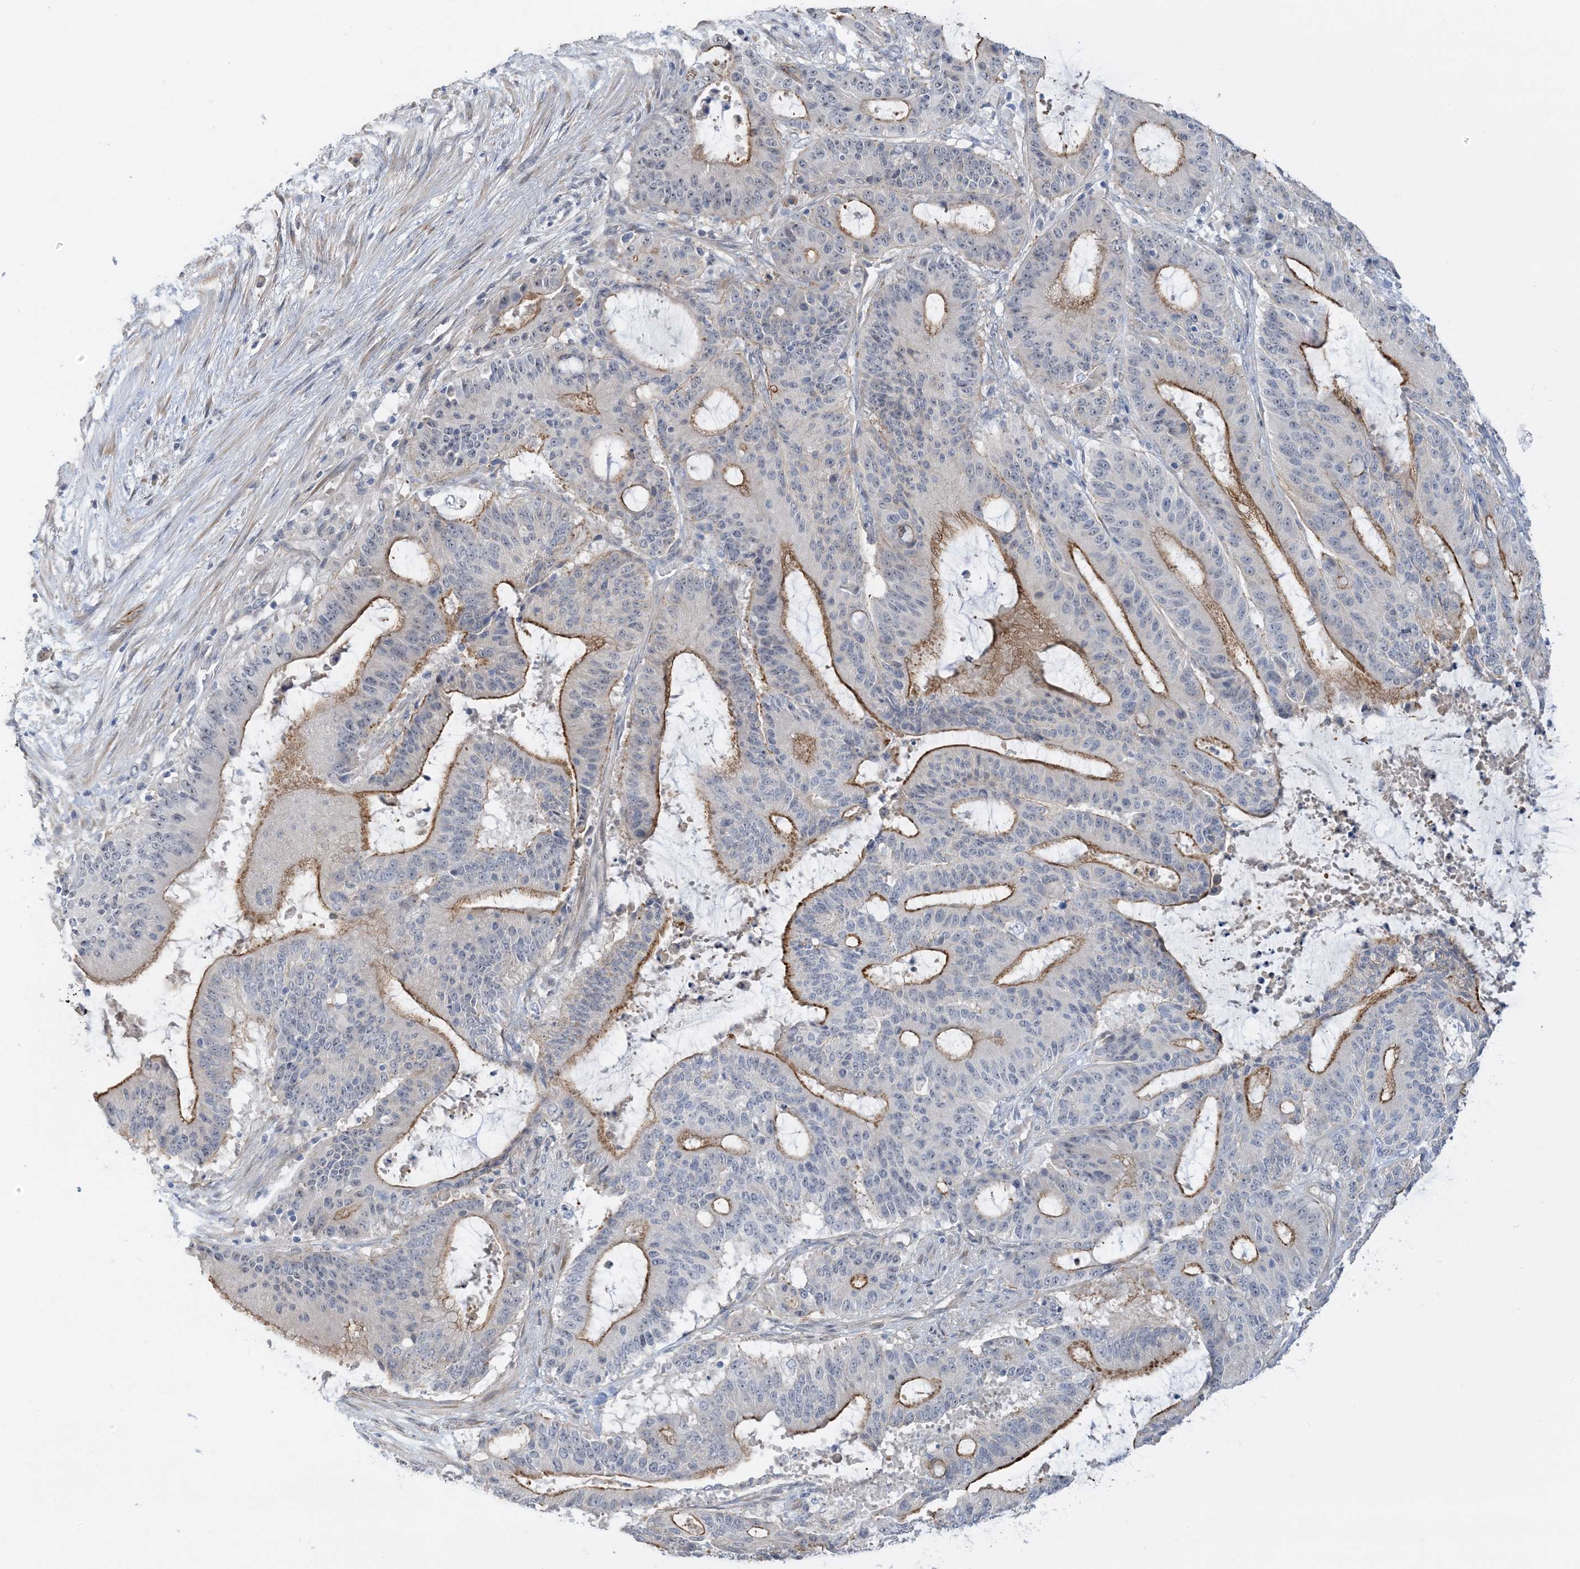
{"staining": {"intensity": "moderate", "quantity": "25%-75%", "location": "cytoplasmic/membranous"}, "tissue": "liver cancer", "cell_type": "Tumor cells", "image_type": "cancer", "snomed": [{"axis": "morphology", "description": "Normal tissue, NOS"}, {"axis": "morphology", "description": "Cholangiocarcinoma"}, {"axis": "topography", "description": "Liver"}, {"axis": "topography", "description": "Peripheral nerve tissue"}], "caption": "Immunohistochemistry (IHC) (DAB (3,3'-diaminobenzidine)) staining of cholangiocarcinoma (liver) exhibits moderate cytoplasmic/membranous protein staining in about 25%-75% of tumor cells.", "gene": "IL36B", "patient": {"sex": "female", "age": 73}}